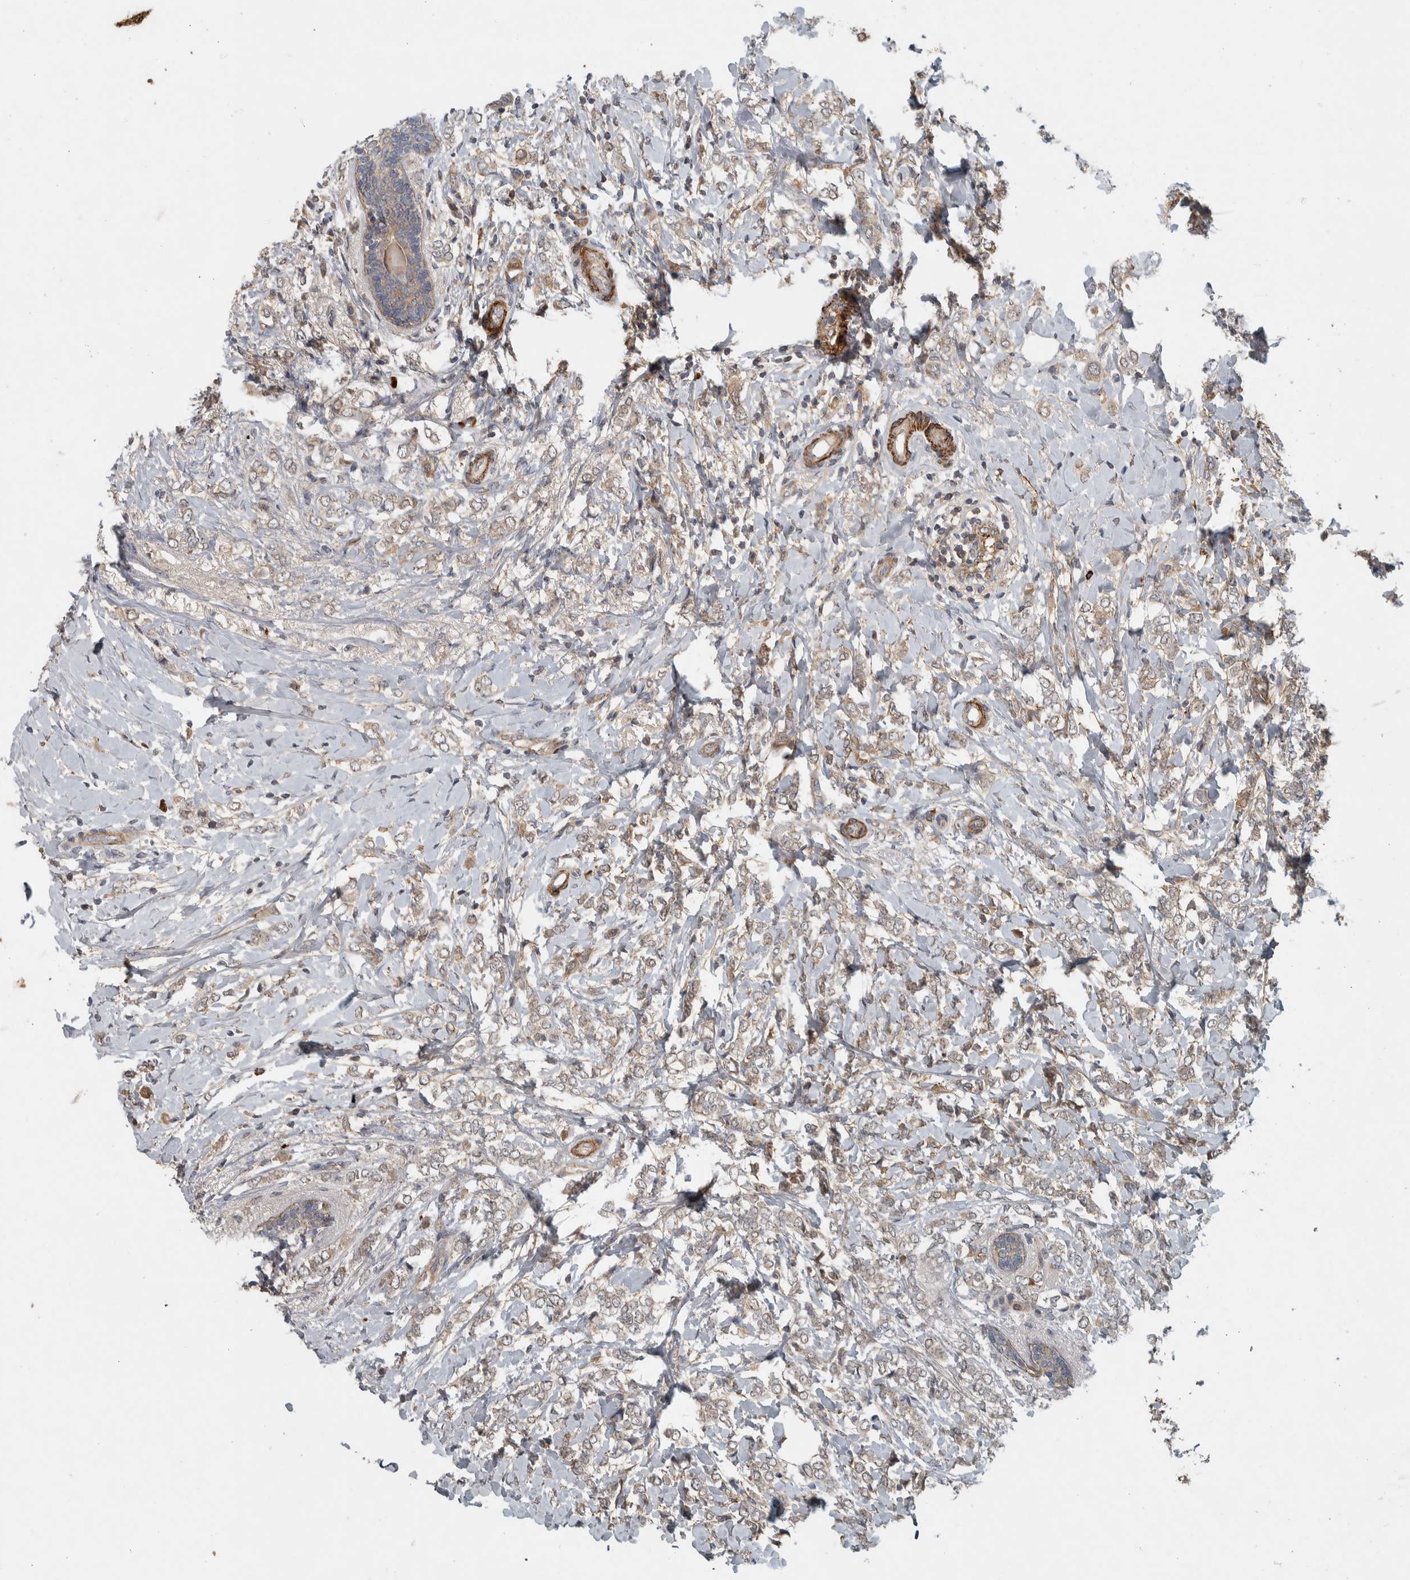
{"staining": {"intensity": "weak", "quantity": "<25%", "location": "cytoplasmic/membranous"}, "tissue": "breast cancer", "cell_type": "Tumor cells", "image_type": "cancer", "snomed": [{"axis": "morphology", "description": "Normal tissue, NOS"}, {"axis": "morphology", "description": "Lobular carcinoma"}, {"axis": "topography", "description": "Breast"}], "caption": "High power microscopy histopathology image of an immunohistochemistry (IHC) histopathology image of lobular carcinoma (breast), revealing no significant staining in tumor cells.", "gene": "LBHD1", "patient": {"sex": "female", "age": 47}}